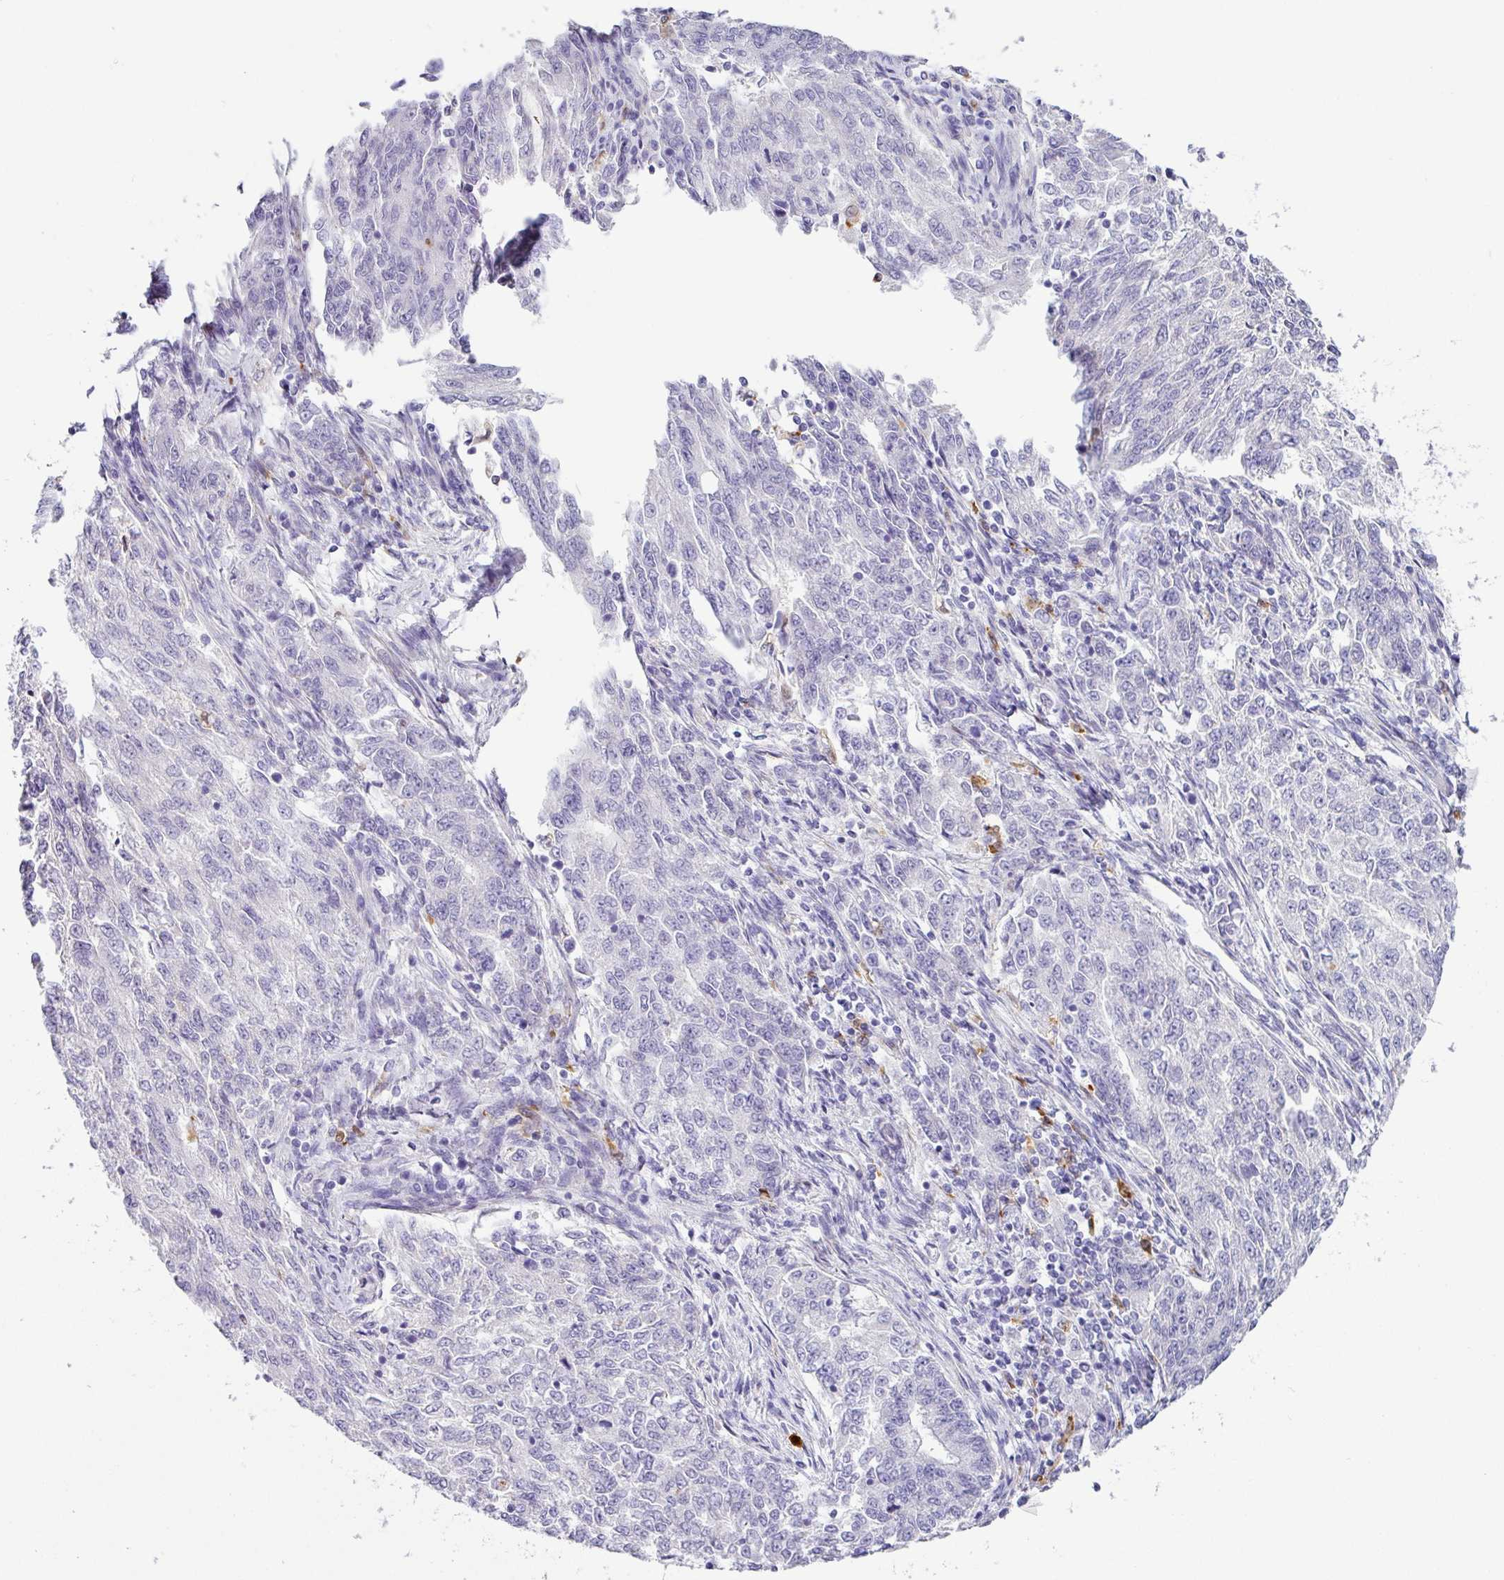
{"staining": {"intensity": "negative", "quantity": "none", "location": "none"}, "tissue": "endometrial cancer", "cell_type": "Tumor cells", "image_type": "cancer", "snomed": [{"axis": "morphology", "description": "Adenocarcinoma, NOS"}, {"axis": "topography", "description": "Endometrium"}], "caption": "Tumor cells are negative for brown protein staining in endometrial cancer (adenocarcinoma).", "gene": "SH2D3C", "patient": {"sex": "female", "age": 50}}